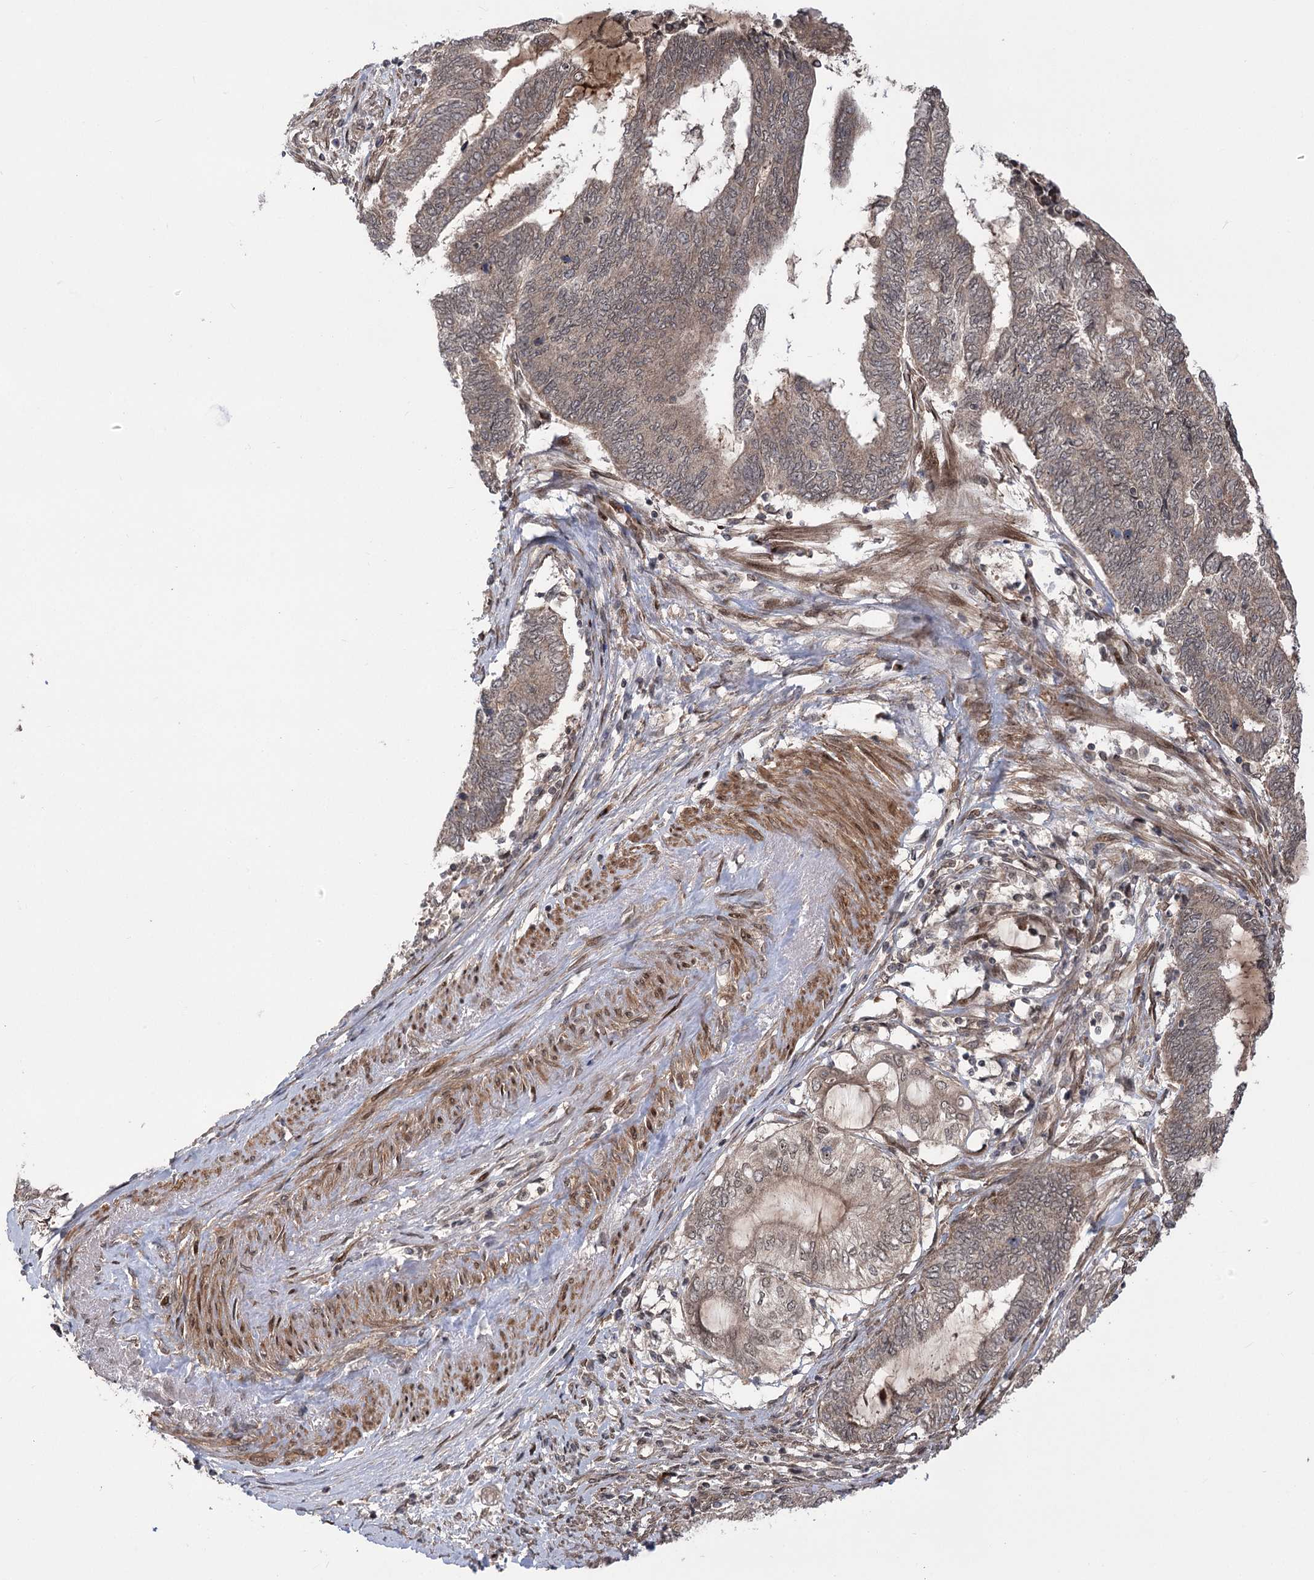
{"staining": {"intensity": "weak", "quantity": "25%-75%", "location": "cytoplasmic/membranous,nuclear"}, "tissue": "endometrial cancer", "cell_type": "Tumor cells", "image_type": "cancer", "snomed": [{"axis": "morphology", "description": "Adenocarcinoma, NOS"}, {"axis": "topography", "description": "Uterus"}, {"axis": "topography", "description": "Endometrium"}], "caption": "Protein staining of adenocarcinoma (endometrial) tissue reveals weak cytoplasmic/membranous and nuclear staining in approximately 25%-75% of tumor cells.", "gene": "TENM2", "patient": {"sex": "female", "age": 70}}